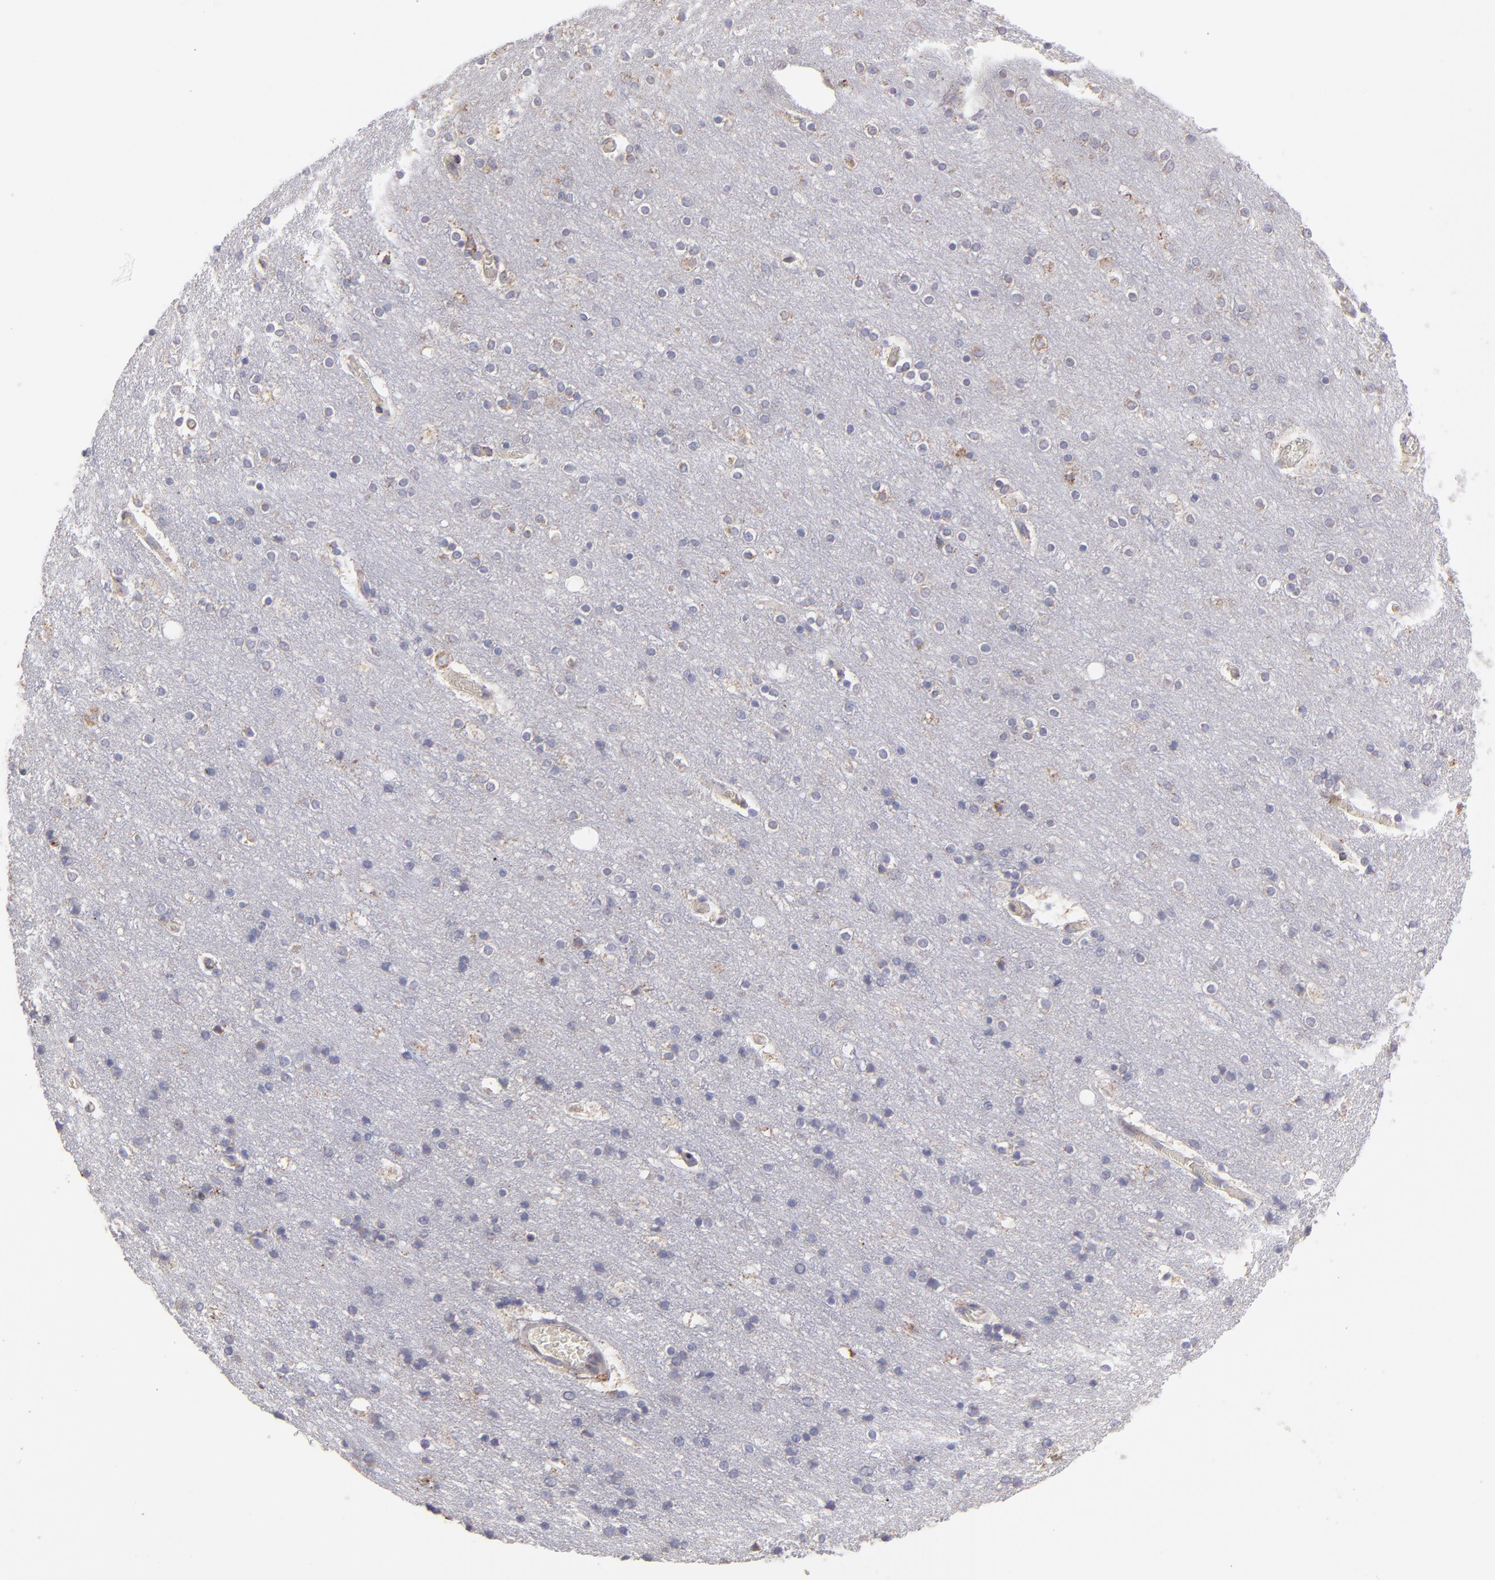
{"staining": {"intensity": "negative", "quantity": "none", "location": "none"}, "tissue": "cerebral cortex", "cell_type": "Endothelial cells", "image_type": "normal", "snomed": [{"axis": "morphology", "description": "Normal tissue, NOS"}, {"axis": "topography", "description": "Cerebral cortex"}], "caption": "Protein analysis of benign cerebral cortex displays no significant expression in endothelial cells.", "gene": "CALR", "patient": {"sex": "female", "age": 54}}